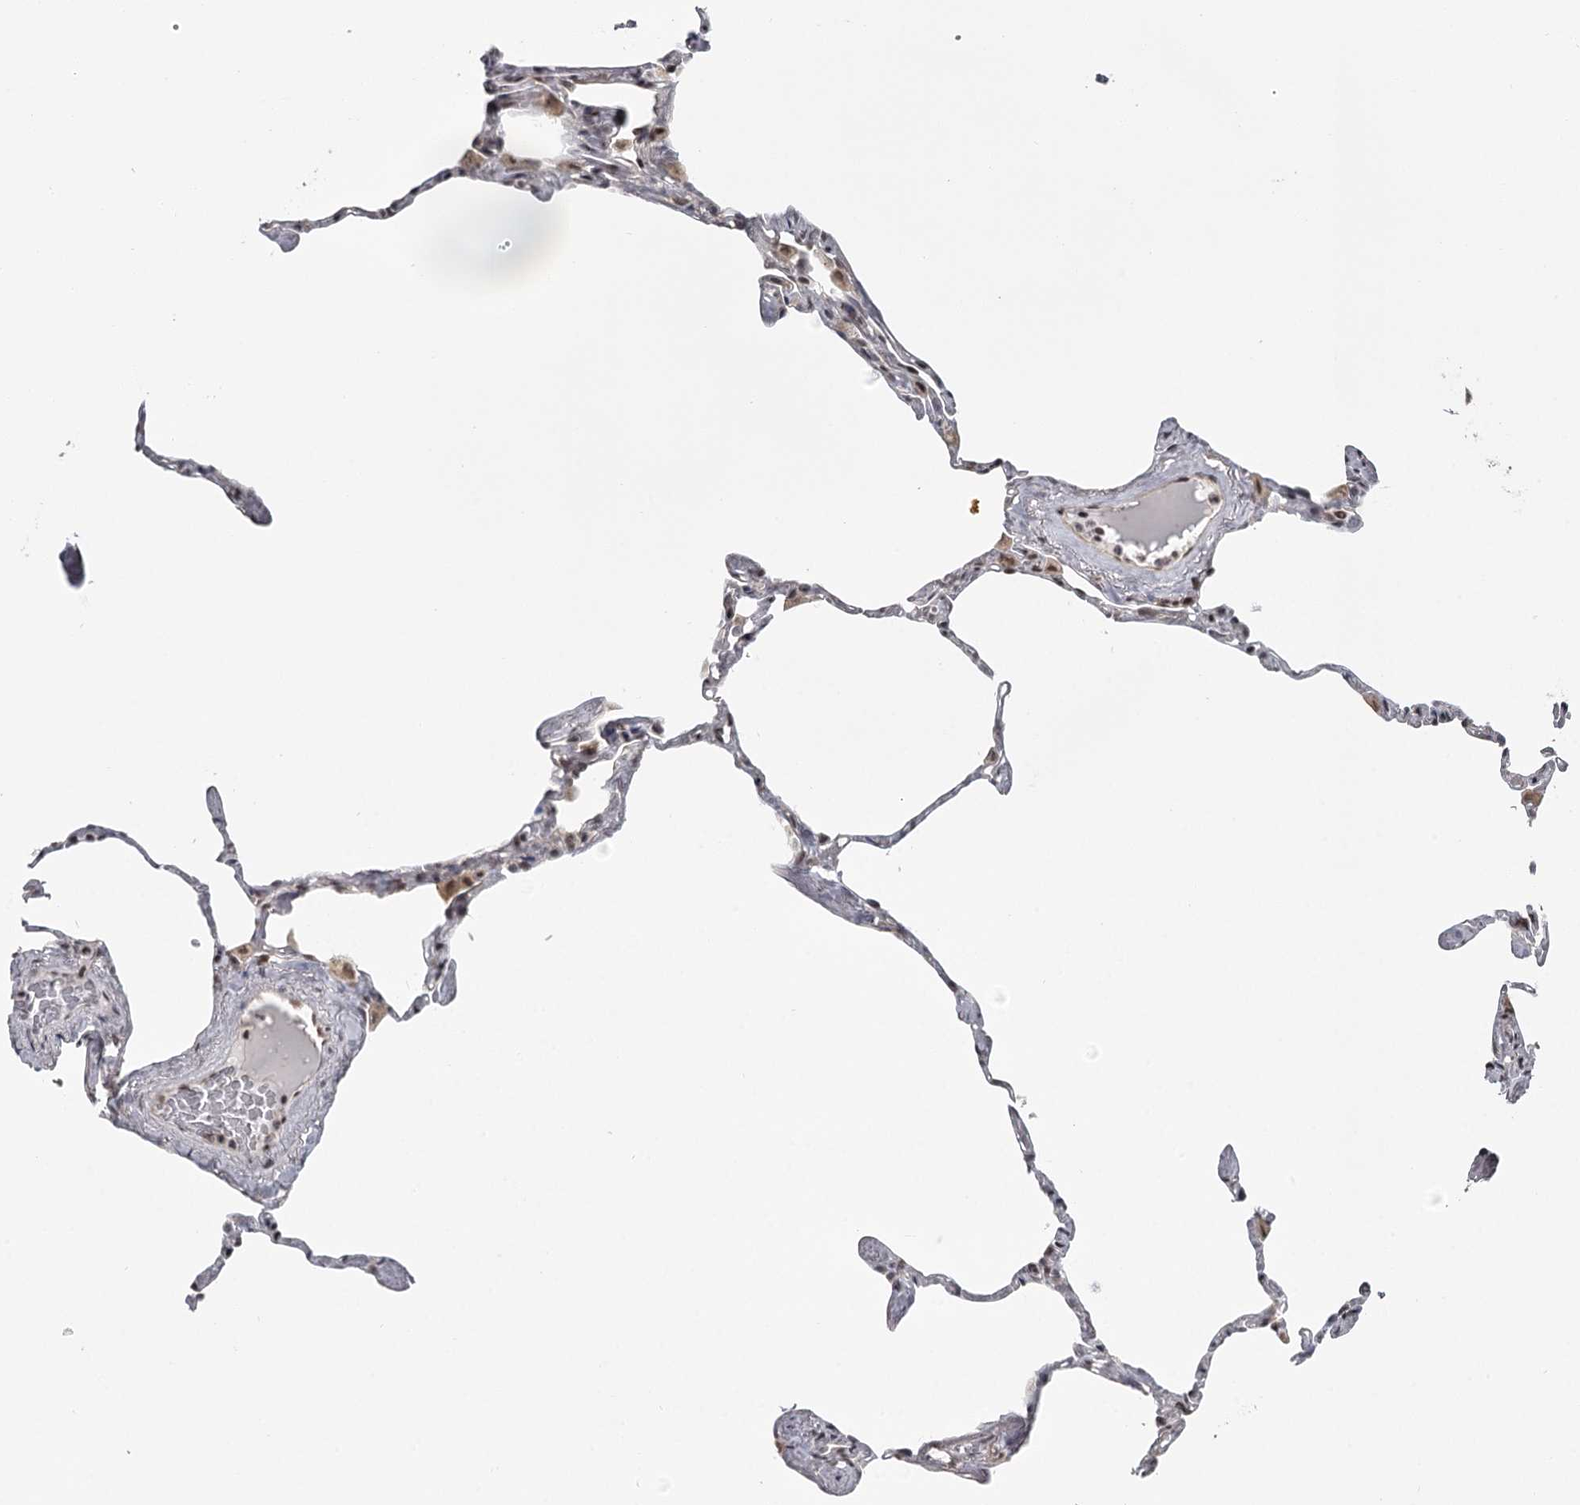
{"staining": {"intensity": "weak", "quantity": "25%-75%", "location": "nuclear"}, "tissue": "lung", "cell_type": "Alveolar cells", "image_type": "normal", "snomed": [{"axis": "morphology", "description": "Normal tissue, NOS"}, {"axis": "topography", "description": "Lung"}], "caption": "IHC image of benign lung stained for a protein (brown), which reveals low levels of weak nuclear positivity in approximately 25%-75% of alveolar cells.", "gene": "FAM13C", "patient": {"sex": "male", "age": 65}}